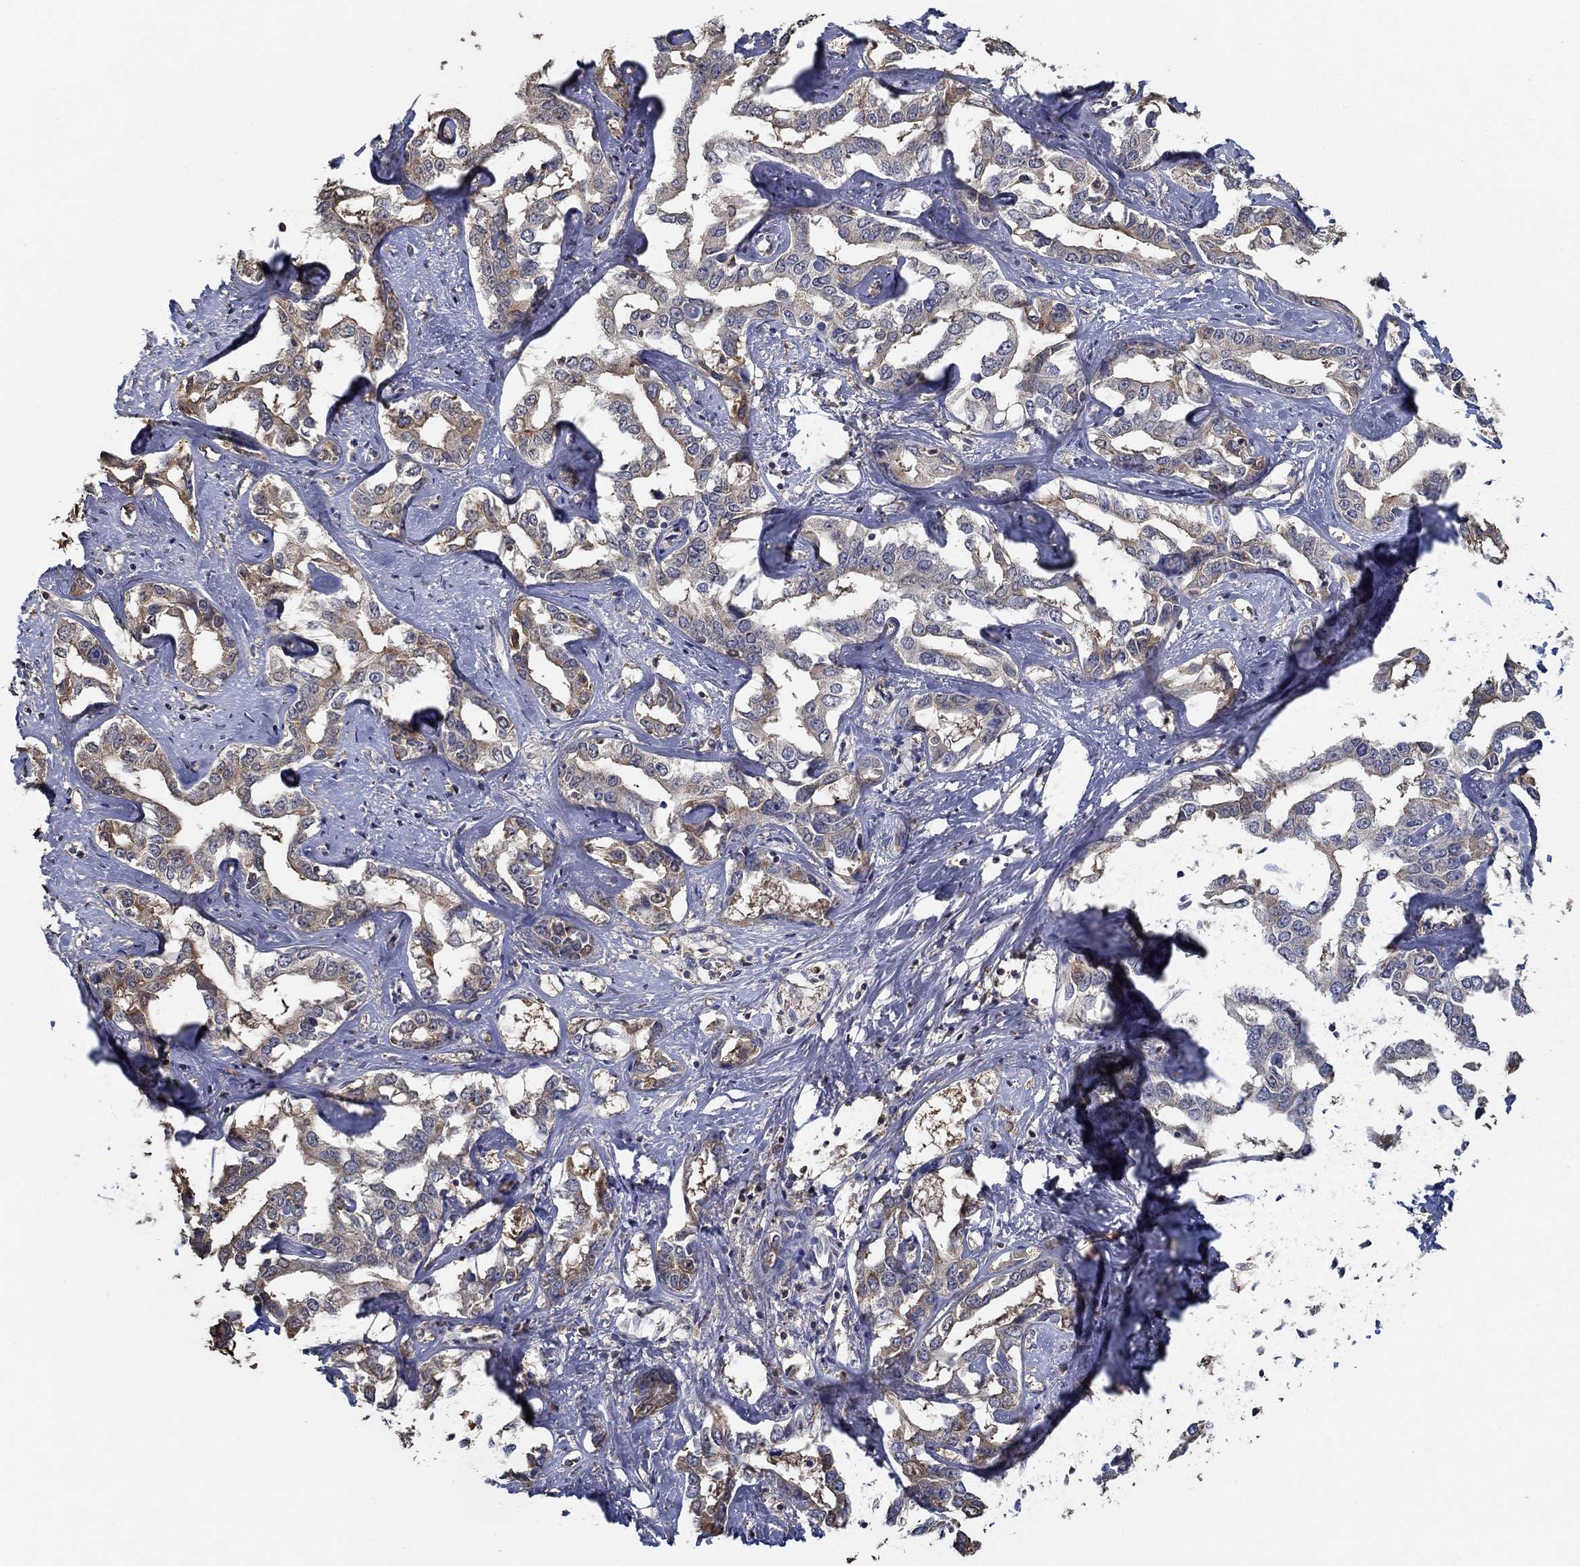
{"staining": {"intensity": "weak", "quantity": "25%-75%", "location": "cytoplasmic/membranous"}, "tissue": "liver cancer", "cell_type": "Tumor cells", "image_type": "cancer", "snomed": [{"axis": "morphology", "description": "Cholangiocarcinoma"}, {"axis": "topography", "description": "Liver"}], "caption": "Liver cancer (cholangiocarcinoma) stained with a protein marker displays weak staining in tumor cells.", "gene": "IL10", "patient": {"sex": "male", "age": 59}}